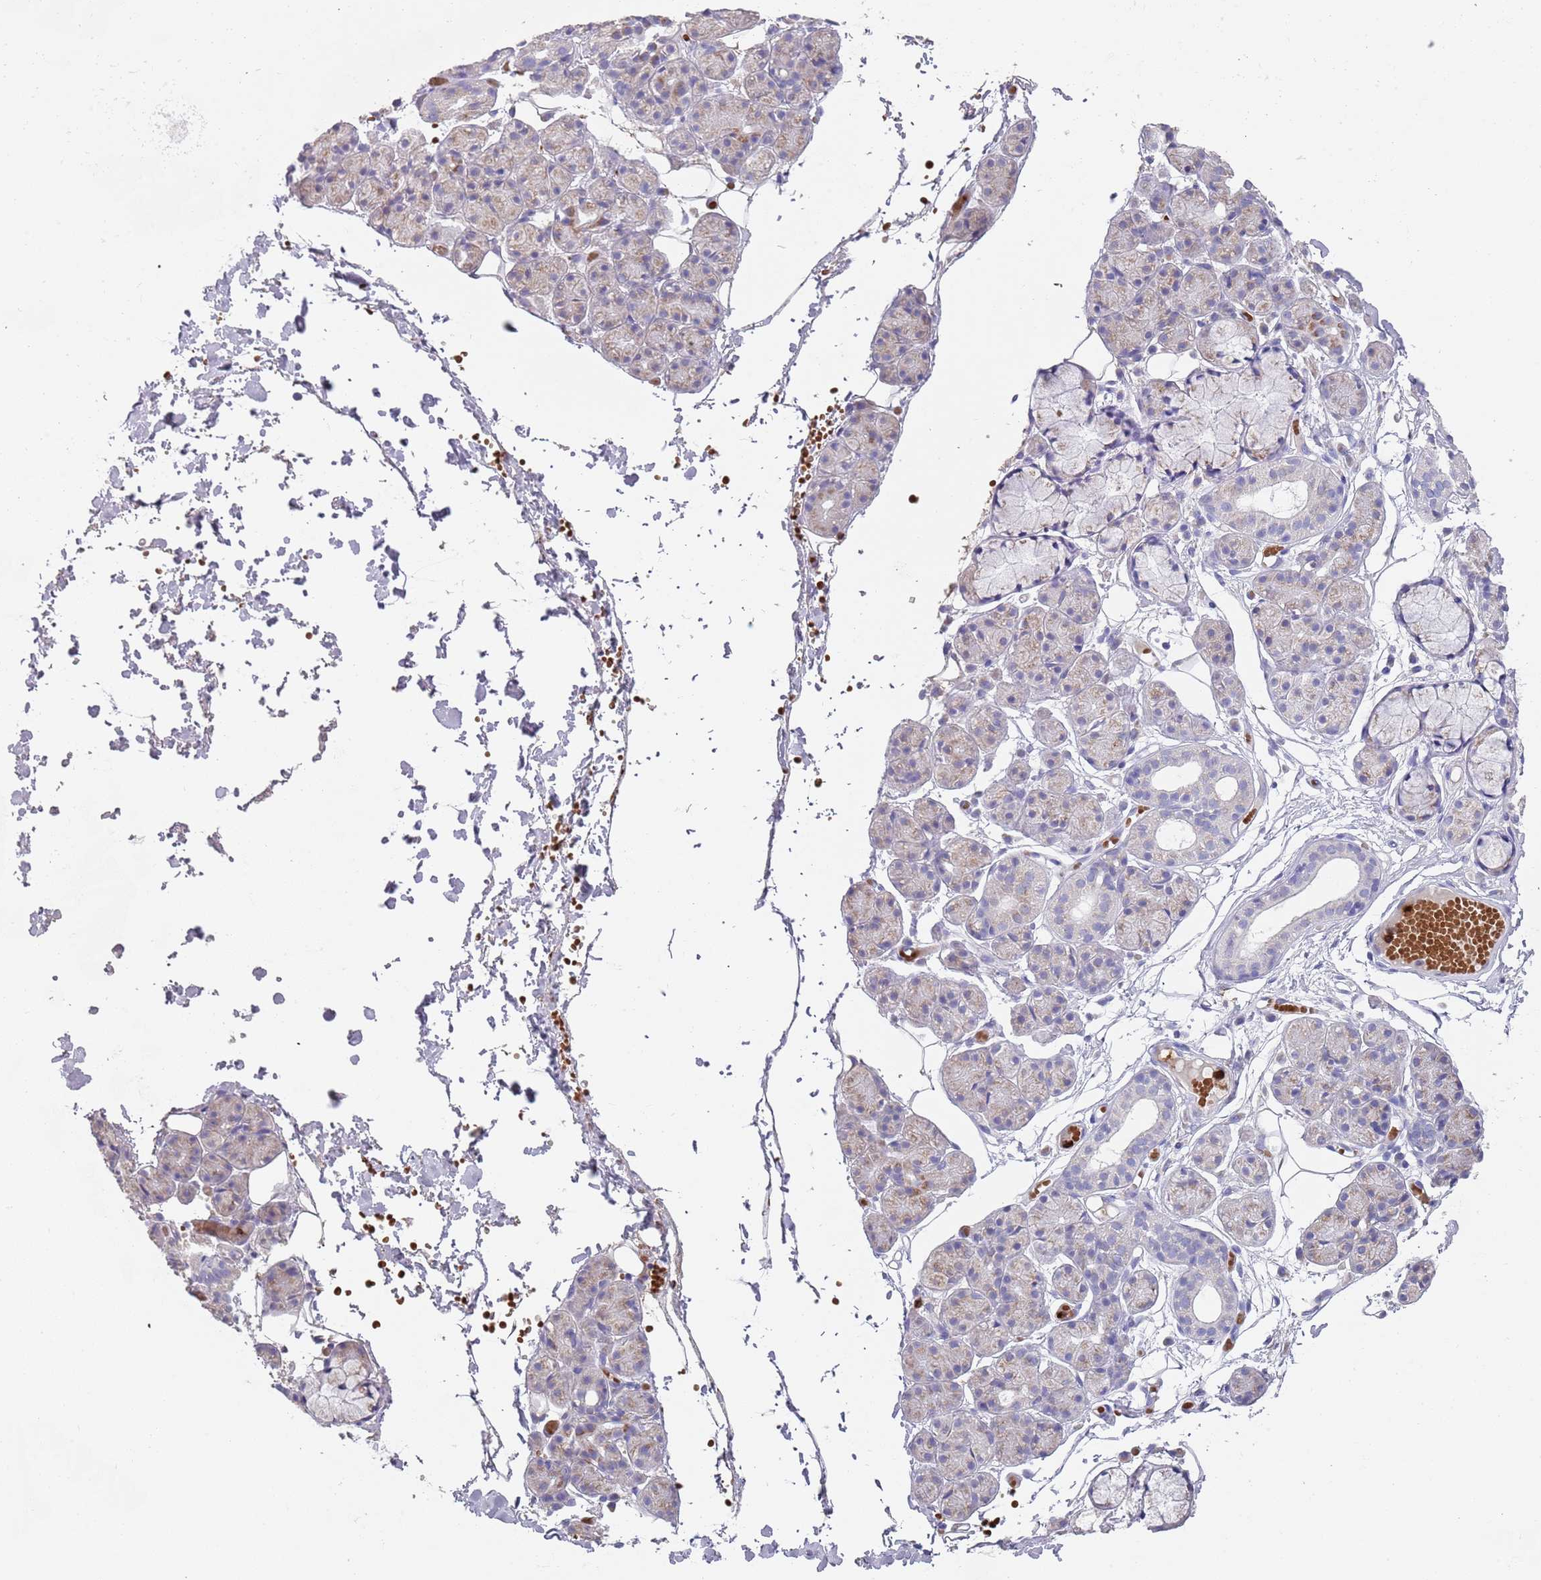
{"staining": {"intensity": "negative", "quantity": "none", "location": "none"}, "tissue": "salivary gland", "cell_type": "Glandular cells", "image_type": "normal", "snomed": [{"axis": "morphology", "description": "Normal tissue, NOS"}, {"axis": "topography", "description": "Salivary gland"}], "caption": "Immunohistochemistry histopathology image of benign salivary gland: human salivary gland stained with DAB reveals no significant protein staining in glandular cells.", "gene": "TMEM251", "patient": {"sex": "male", "age": 63}}